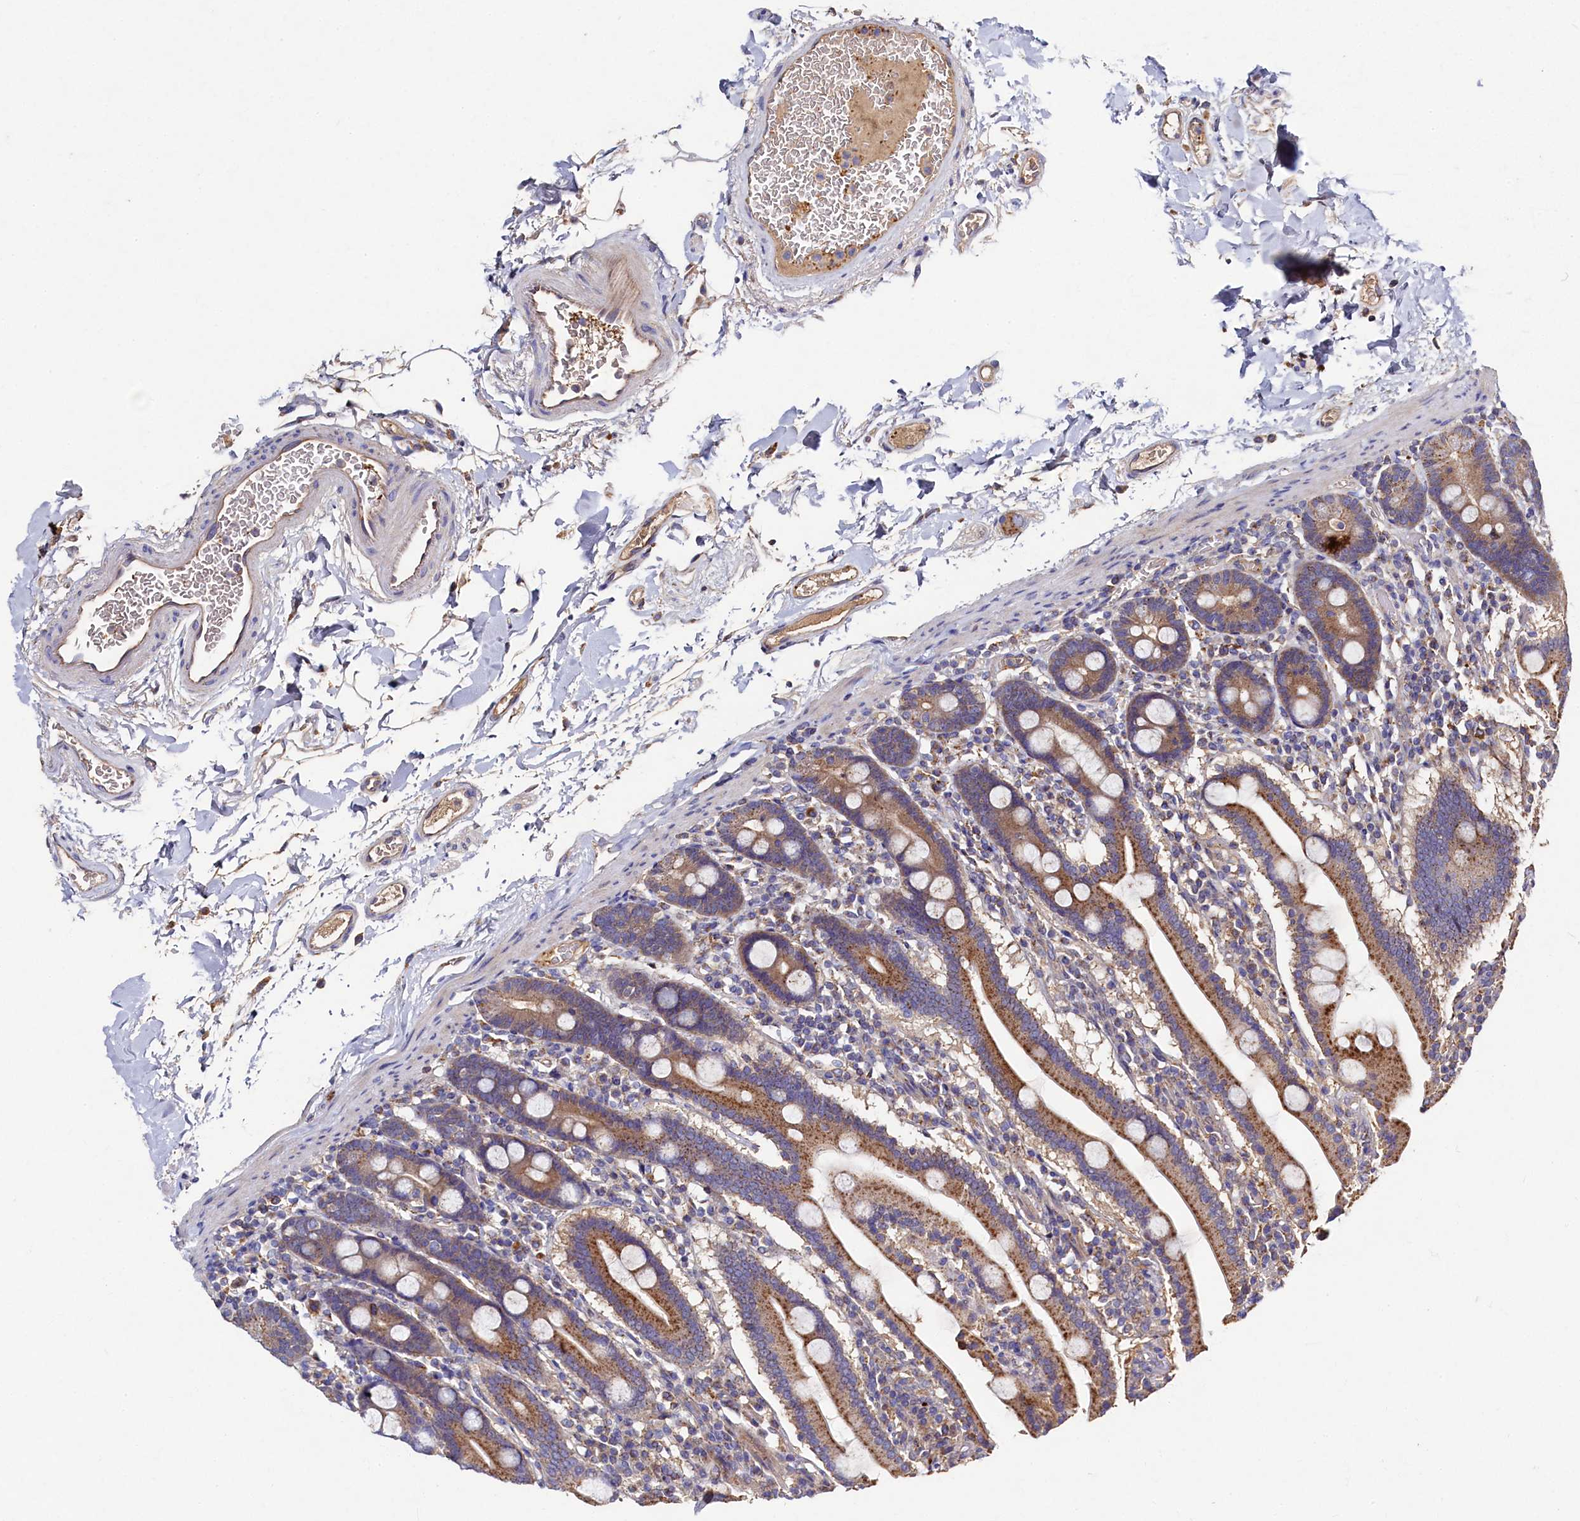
{"staining": {"intensity": "strong", "quantity": ">75%", "location": "cytoplasmic/membranous"}, "tissue": "duodenum", "cell_type": "Glandular cells", "image_type": "normal", "snomed": [{"axis": "morphology", "description": "Normal tissue, NOS"}, {"axis": "topography", "description": "Duodenum"}], "caption": "Protein expression by IHC demonstrates strong cytoplasmic/membranous positivity in about >75% of glandular cells in benign duodenum. The protein is shown in brown color, while the nuclei are stained blue.", "gene": "TK2", "patient": {"sex": "male", "age": 55}}